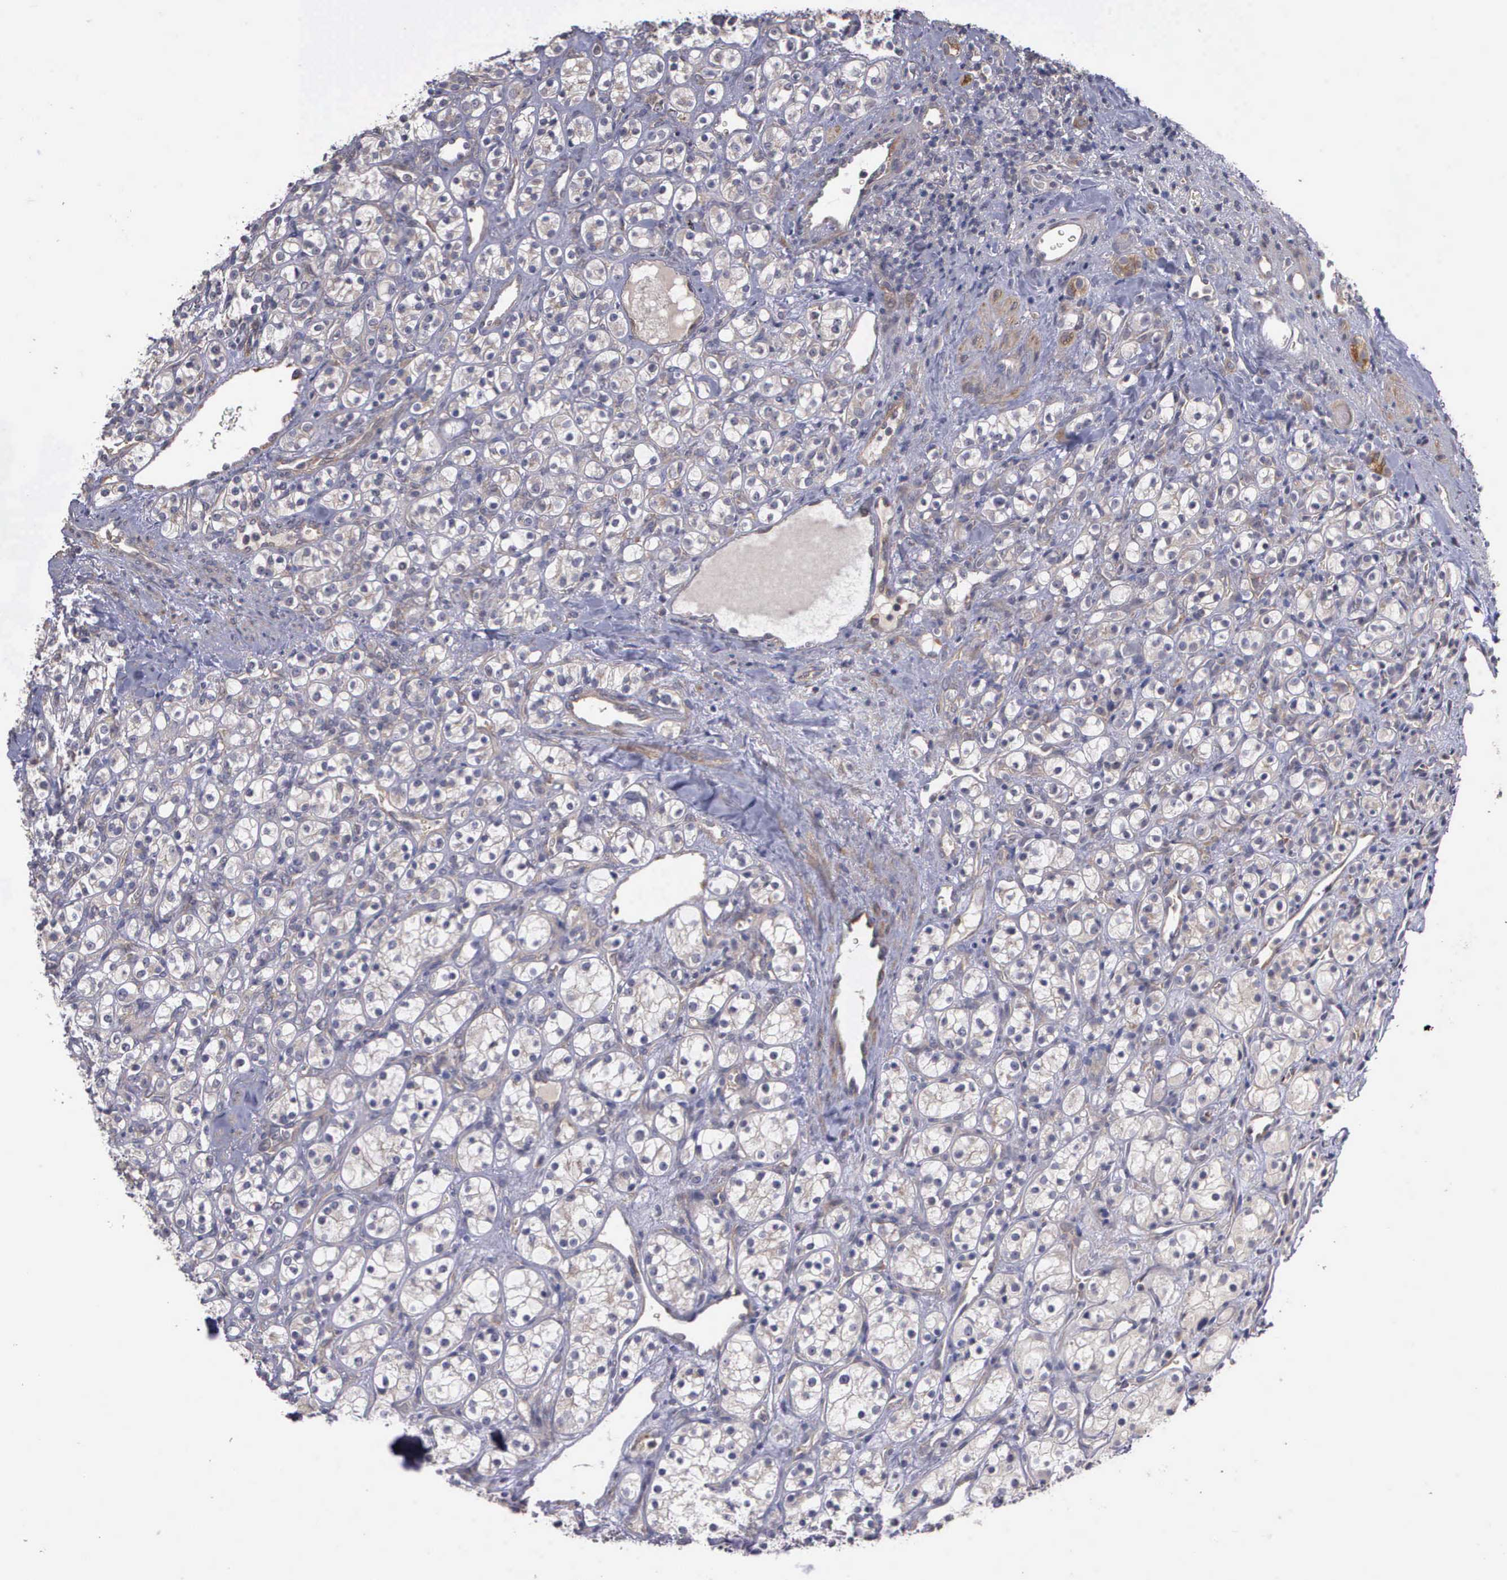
{"staining": {"intensity": "weak", "quantity": ">75%", "location": "cytoplasmic/membranous"}, "tissue": "renal cancer", "cell_type": "Tumor cells", "image_type": "cancer", "snomed": [{"axis": "morphology", "description": "Adenocarcinoma, NOS"}, {"axis": "topography", "description": "Kidney"}], "caption": "Immunohistochemistry (IHC) (DAB (3,3'-diaminobenzidine)) staining of human renal cancer shows weak cytoplasmic/membranous protein expression in approximately >75% of tumor cells.", "gene": "RTL10", "patient": {"sex": "male", "age": 77}}